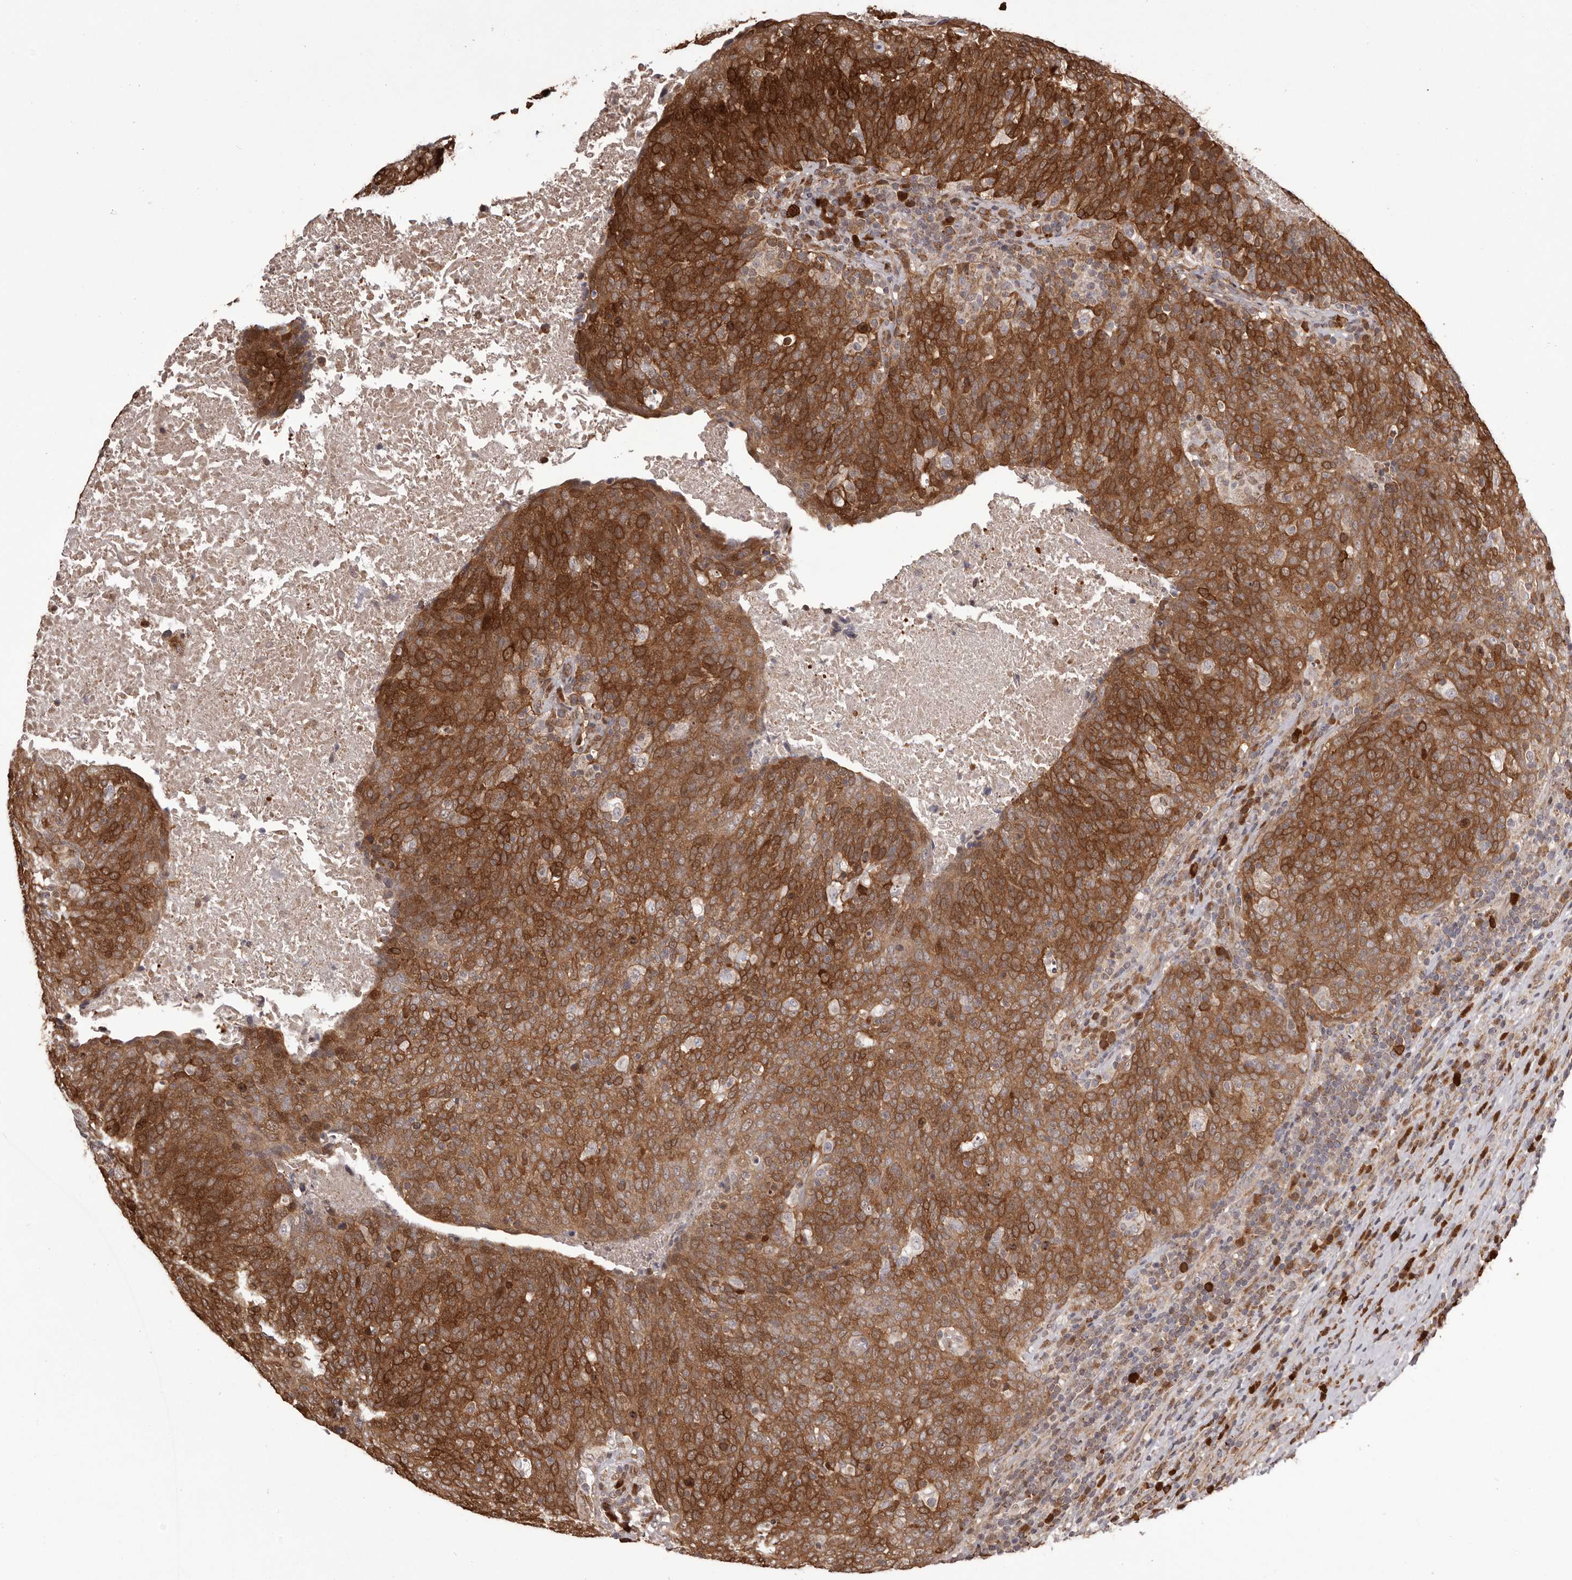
{"staining": {"intensity": "strong", "quantity": ">75%", "location": "cytoplasmic/membranous"}, "tissue": "head and neck cancer", "cell_type": "Tumor cells", "image_type": "cancer", "snomed": [{"axis": "morphology", "description": "Squamous cell carcinoma, NOS"}, {"axis": "morphology", "description": "Squamous cell carcinoma, metastatic, NOS"}, {"axis": "topography", "description": "Lymph node"}, {"axis": "topography", "description": "Head-Neck"}], "caption": "An image showing strong cytoplasmic/membranous expression in about >75% of tumor cells in head and neck cancer (squamous cell carcinoma), as visualized by brown immunohistochemical staining.", "gene": "GFOD1", "patient": {"sex": "male", "age": 62}}